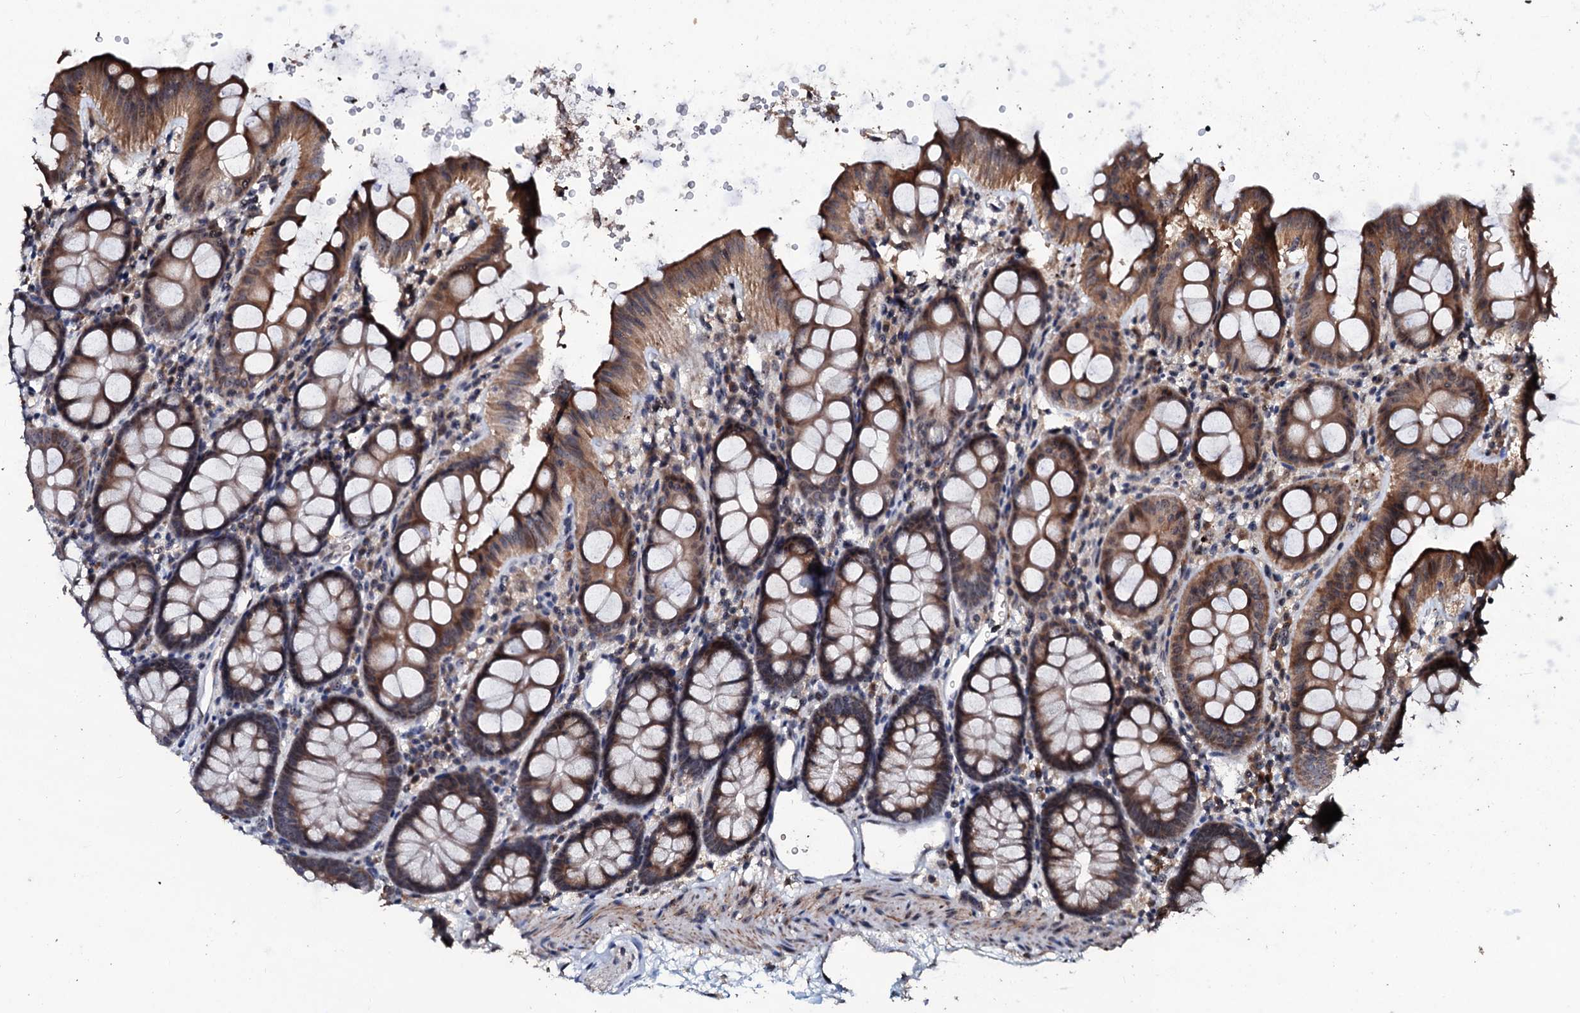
{"staining": {"intensity": "strong", "quantity": ">75%", "location": "cytoplasmic/membranous"}, "tissue": "colon", "cell_type": "Endothelial cells", "image_type": "normal", "snomed": [{"axis": "morphology", "description": "Normal tissue, NOS"}, {"axis": "topography", "description": "Colon"}], "caption": "Immunohistochemical staining of normal colon displays strong cytoplasmic/membranous protein staining in approximately >75% of endothelial cells. The protein of interest is stained brown, and the nuclei are stained in blue (DAB (3,3'-diaminobenzidine) IHC with brightfield microscopy, high magnification).", "gene": "SUPT7L", "patient": {"sex": "male", "age": 75}}